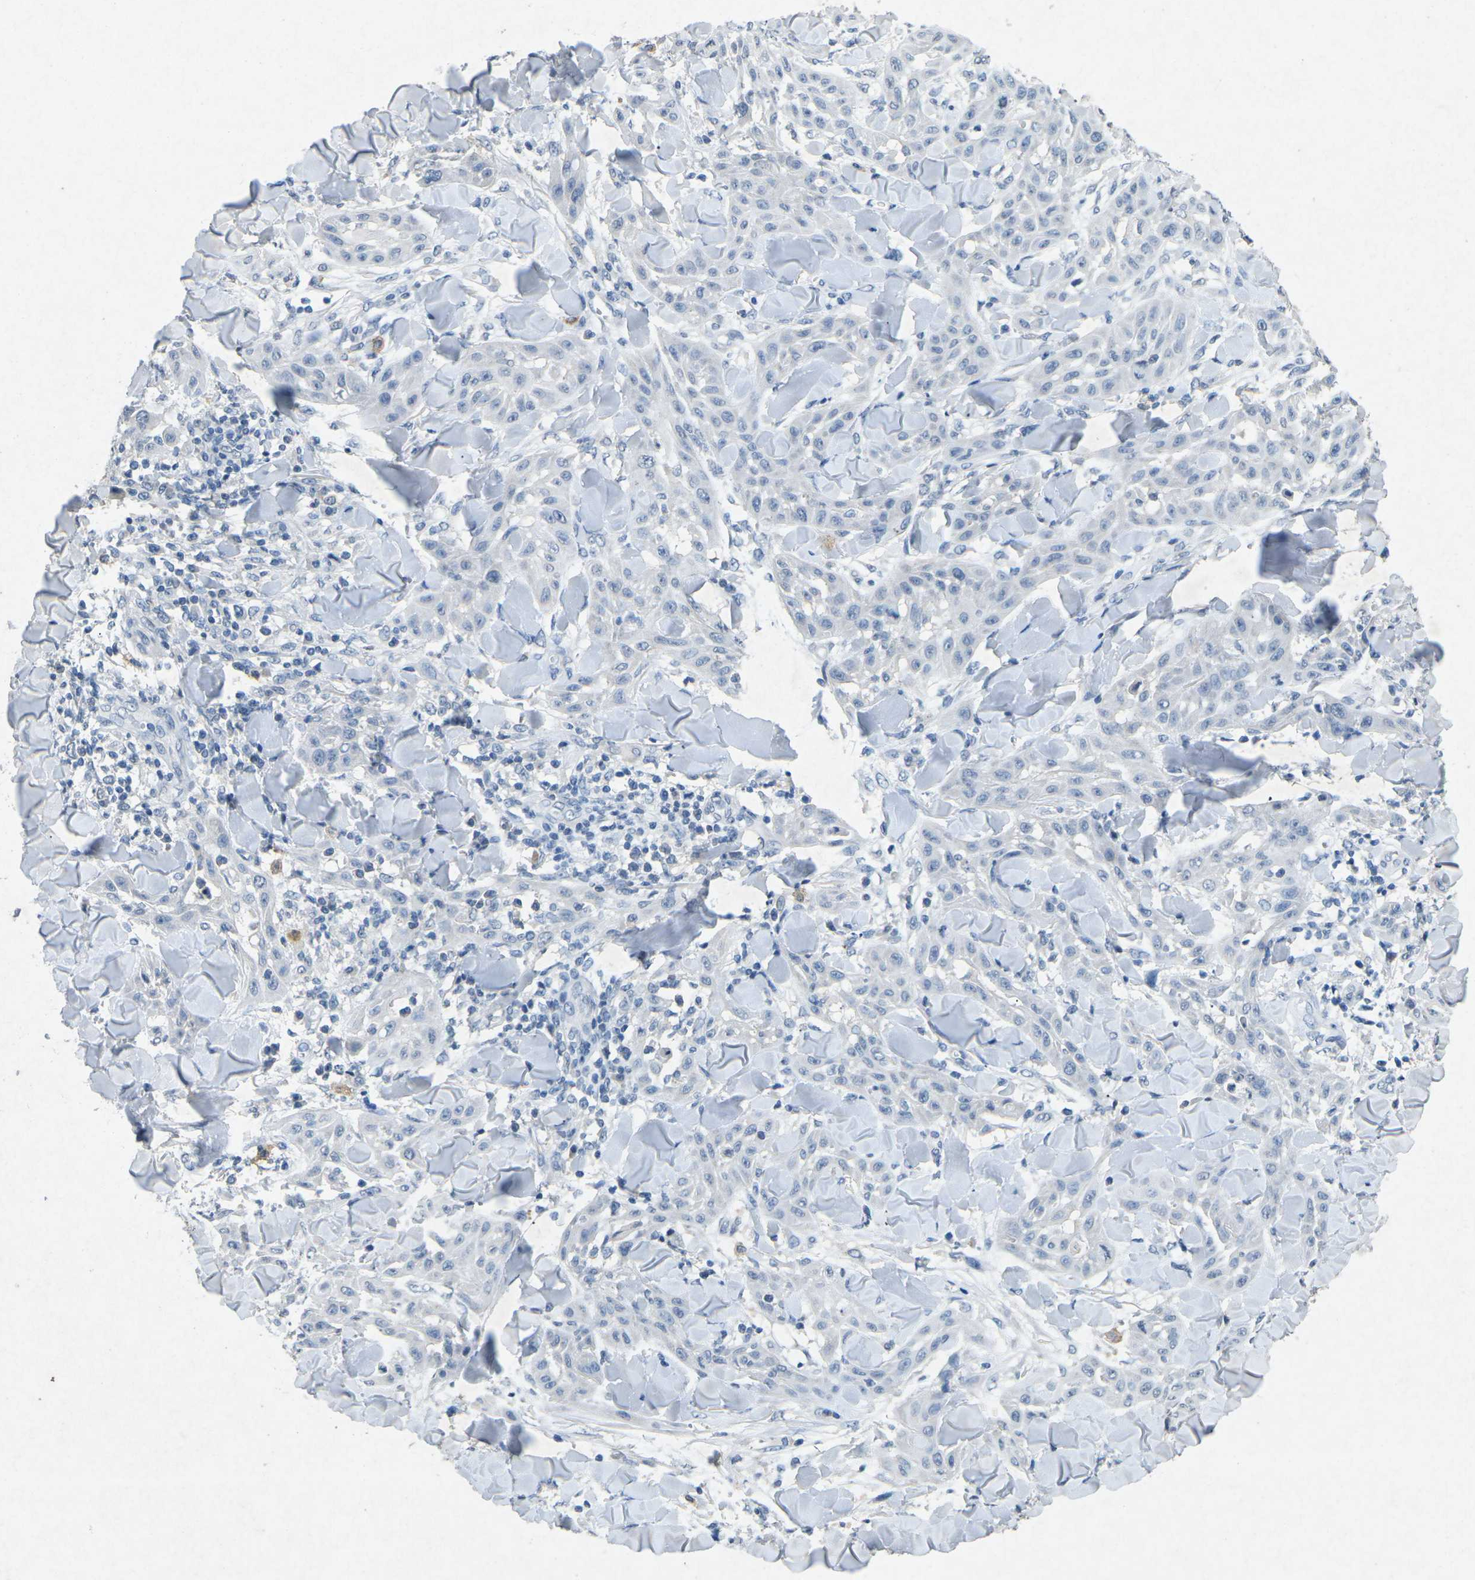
{"staining": {"intensity": "negative", "quantity": "none", "location": "none"}, "tissue": "skin cancer", "cell_type": "Tumor cells", "image_type": "cancer", "snomed": [{"axis": "morphology", "description": "Squamous cell carcinoma, NOS"}, {"axis": "topography", "description": "Skin"}], "caption": "The immunohistochemistry (IHC) image has no significant positivity in tumor cells of skin squamous cell carcinoma tissue.", "gene": "A1BG", "patient": {"sex": "male", "age": 24}}